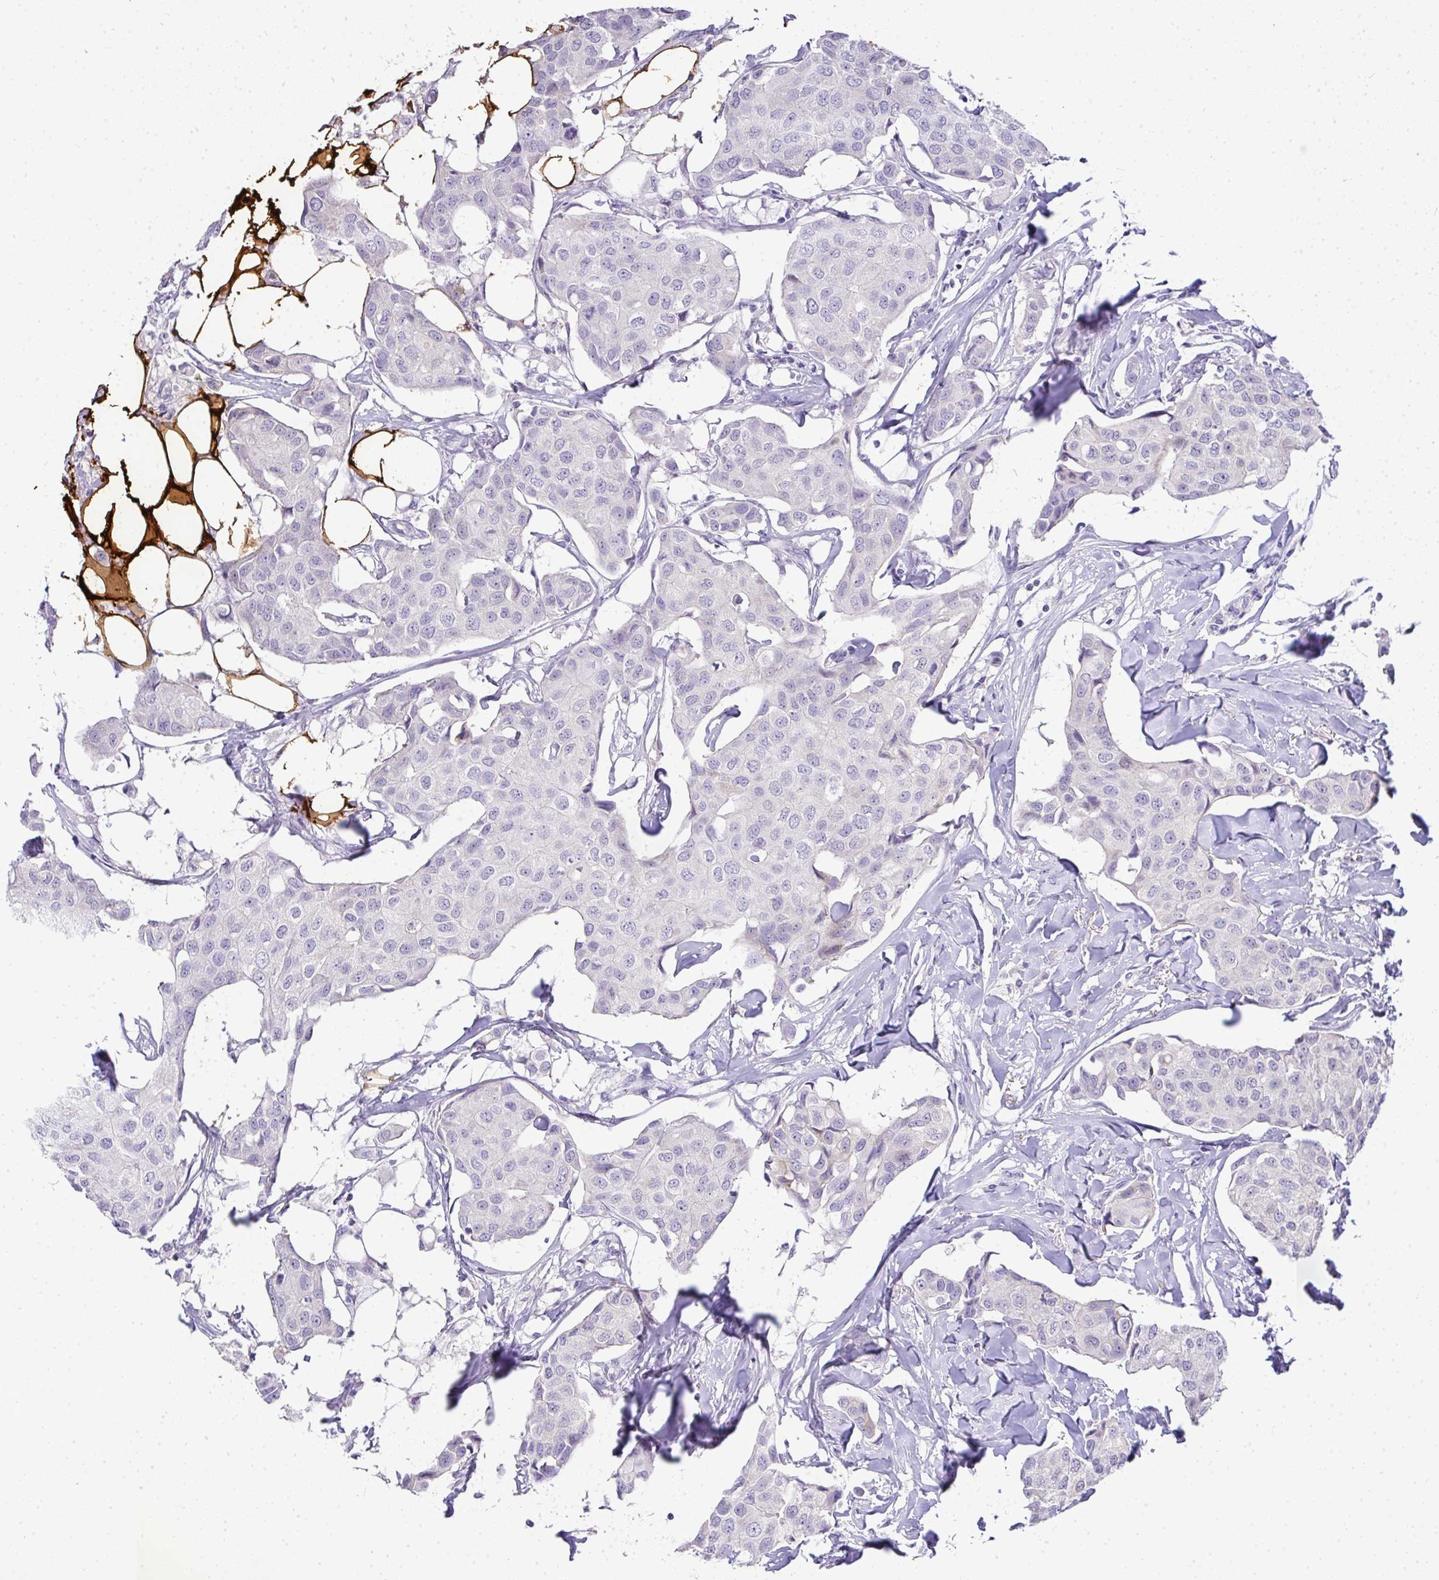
{"staining": {"intensity": "negative", "quantity": "none", "location": "none"}, "tissue": "breast cancer", "cell_type": "Tumor cells", "image_type": "cancer", "snomed": [{"axis": "morphology", "description": "Duct carcinoma"}, {"axis": "topography", "description": "Breast"}, {"axis": "topography", "description": "Lymph node"}], "caption": "Immunohistochemistry photomicrograph of neoplastic tissue: human breast cancer (infiltrating ductal carcinoma) stained with DAB displays no significant protein staining in tumor cells.", "gene": "LIPE", "patient": {"sex": "female", "age": 80}}